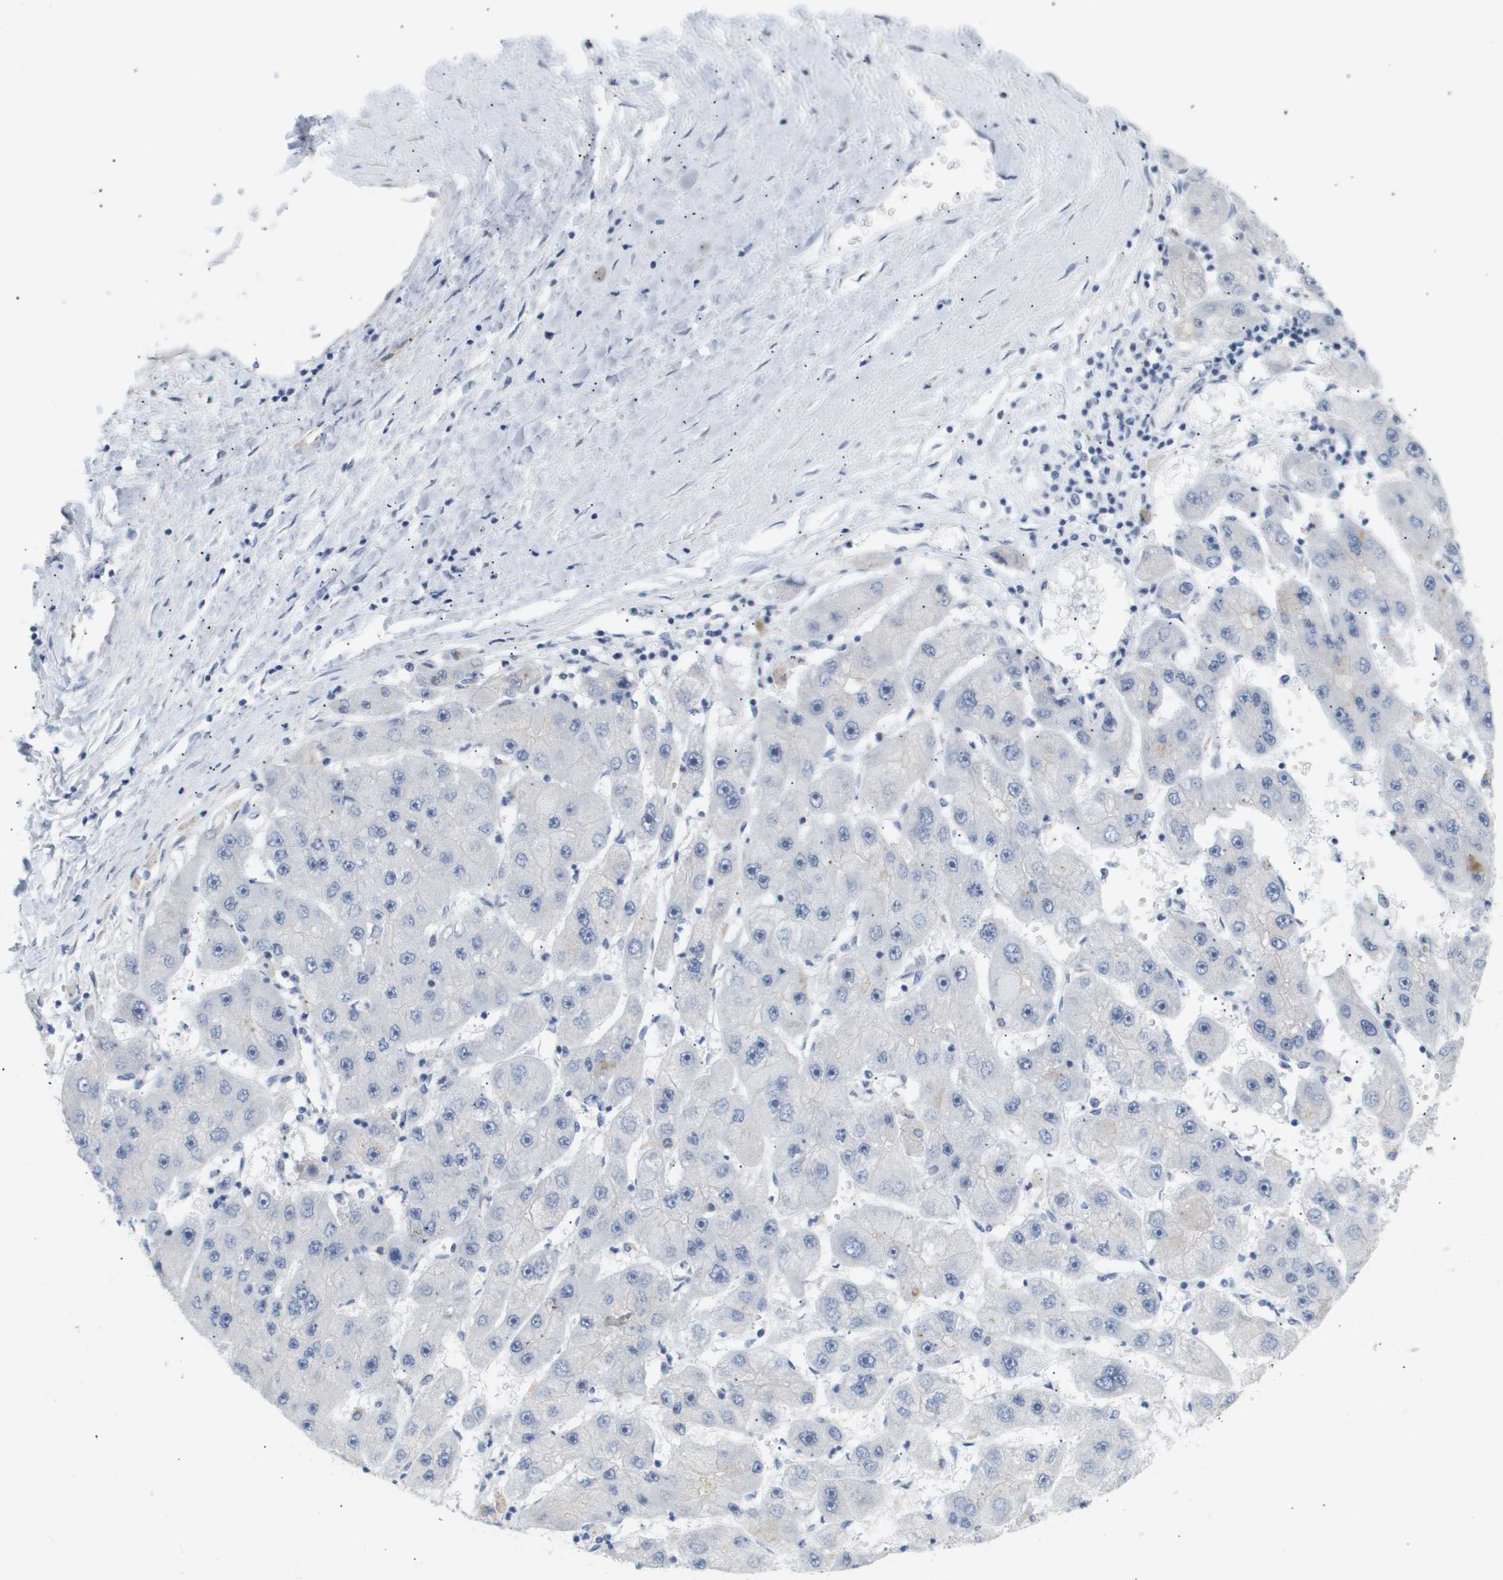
{"staining": {"intensity": "negative", "quantity": "none", "location": "none"}, "tissue": "liver cancer", "cell_type": "Tumor cells", "image_type": "cancer", "snomed": [{"axis": "morphology", "description": "Carcinoma, Hepatocellular, NOS"}, {"axis": "topography", "description": "Liver"}], "caption": "Immunohistochemistry image of hepatocellular carcinoma (liver) stained for a protein (brown), which shows no staining in tumor cells. (Immunohistochemistry (ihc), brightfield microscopy, high magnification).", "gene": "PPARD", "patient": {"sex": "female", "age": 61}}